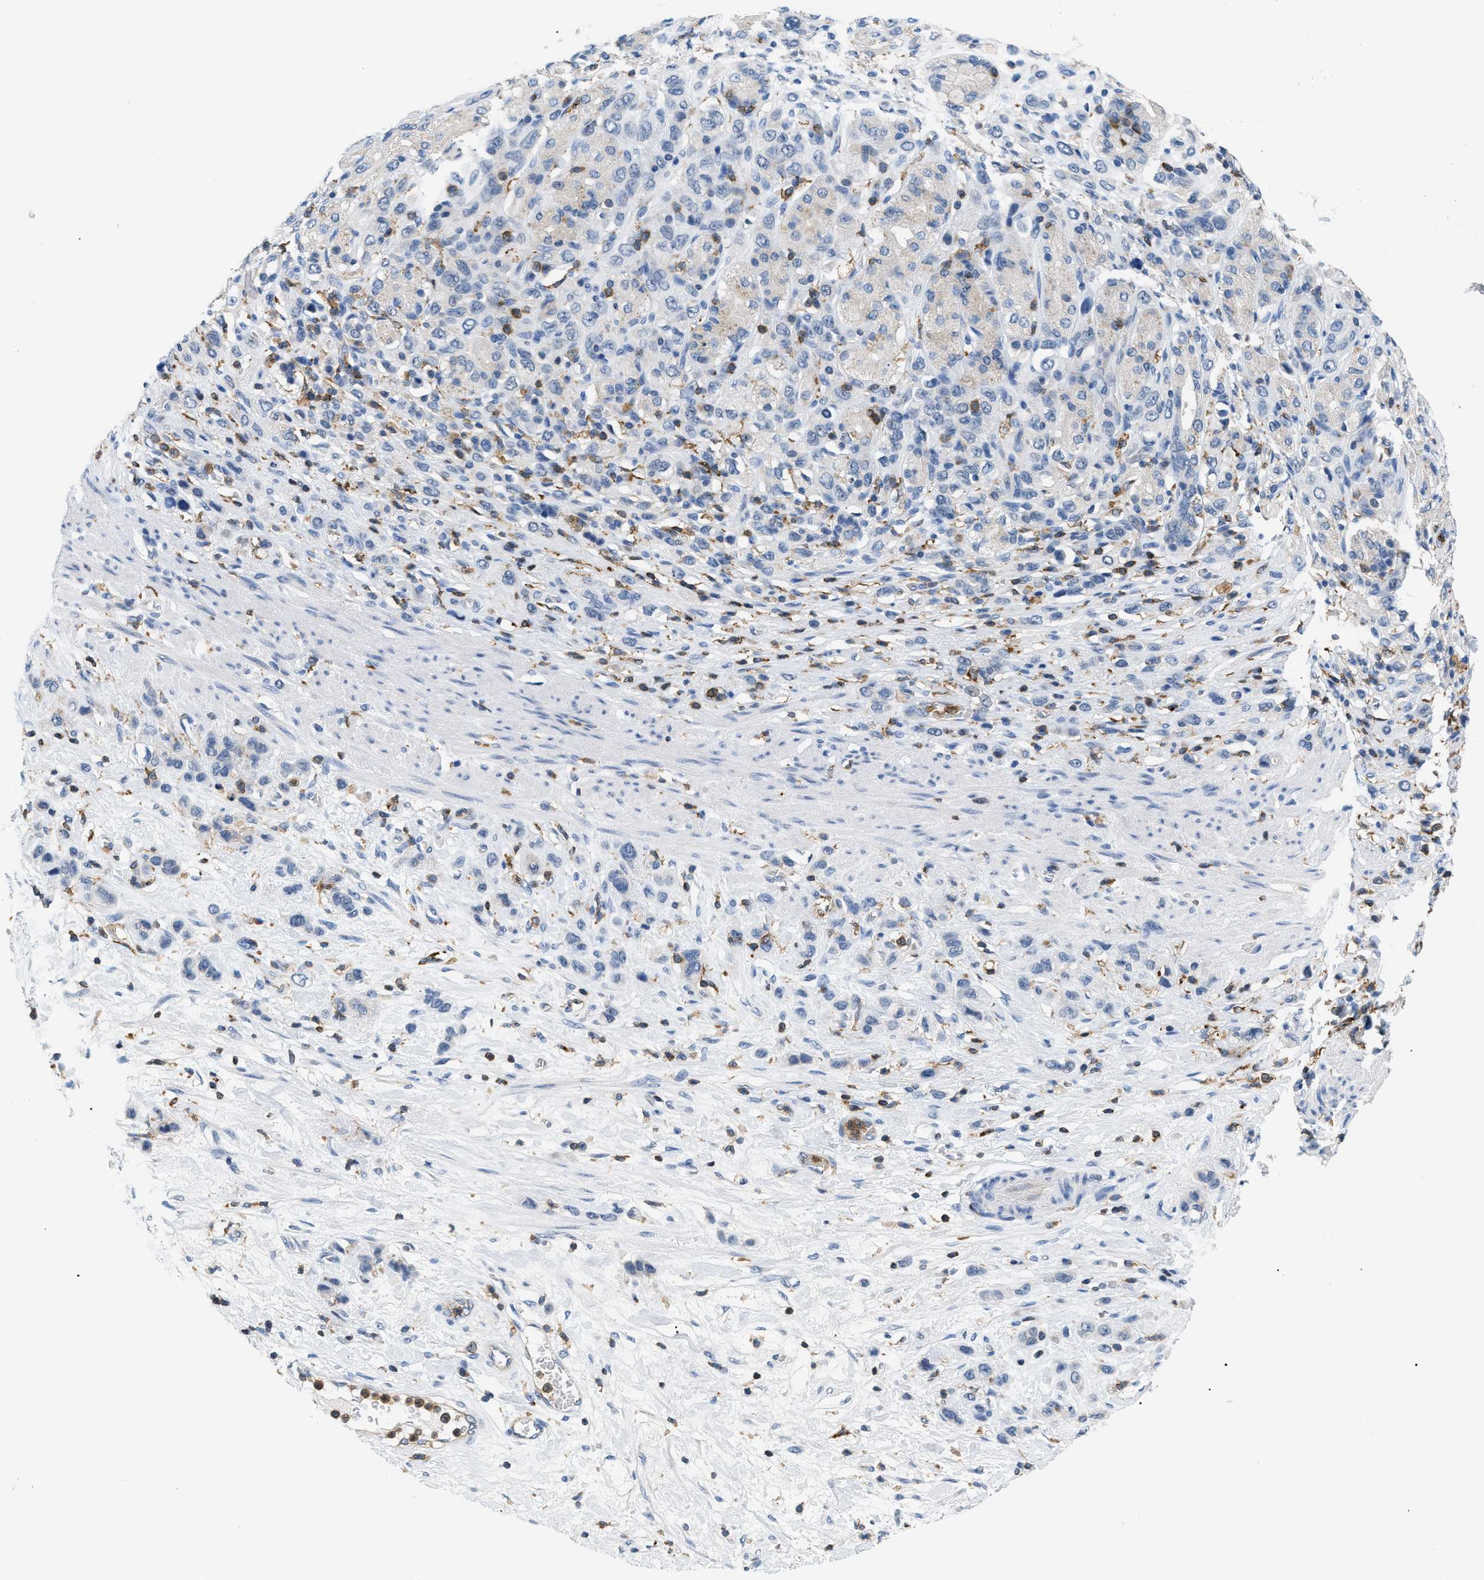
{"staining": {"intensity": "weak", "quantity": "<25%", "location": "cytoplasmic/membranous"}, "tissue": "stomach cancer", "cell_type": "Tumor cells", "image_type": "cancer", "snomed": [{"axis": "morphology", "description": "Adenocarcinoma, NOS"}, {"axis": "morphology", "description": "Adenocarcinoma, High grade"}, {"axis": "topography", "description": "Stomach, upper"}, {"axis": "topography", "description": "Stomach, lower"}], "caption": "An immunohistochemistry image of stomach adenocarcinoma is shown. There is no staining in tumor cells of stomach adenocarcinoma.", "gene": "INPP5D", "patient": {"sex": "female", "age": 65}}